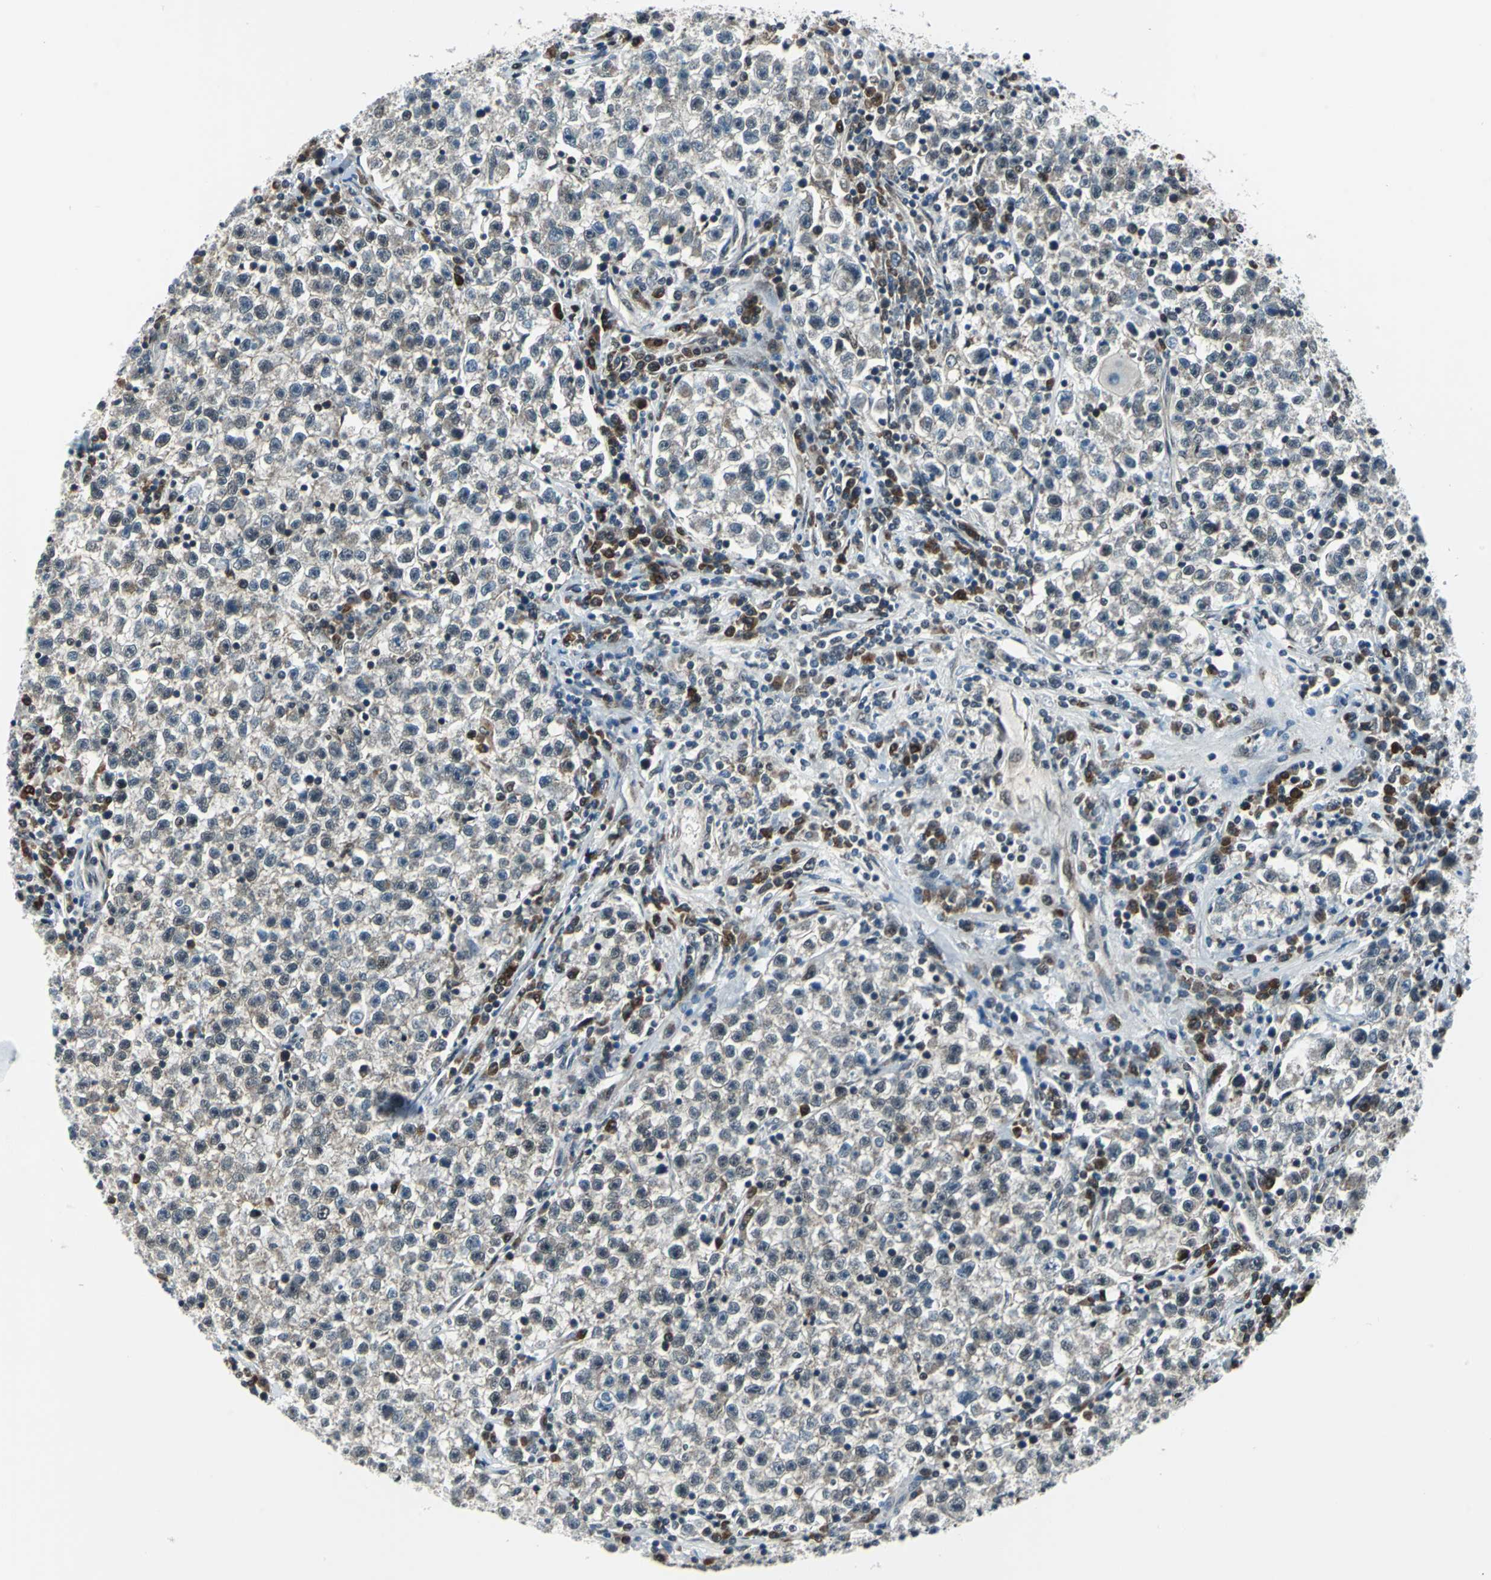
{"staining": {"intensity": "weak", "quantity": "<25%", "location": "cytoplasmic/membranous"}, "tissue": "testis cancer", "cell_type": "Tumor cells", "image_type": "cancer", "snomed": [{"axis": "morphology", "description": "Seminoma, NOS"}, {"axis": "topography", "description": "Testis"}], "caption": "High magnification brightfield microscopy of testis cancer stained with DAB (brown) and counterstained with hematoxylin (blue): tumor cells show no significant expression.", "gene": "POLR3K", "patient": {"sex": "male", "age": 22}}